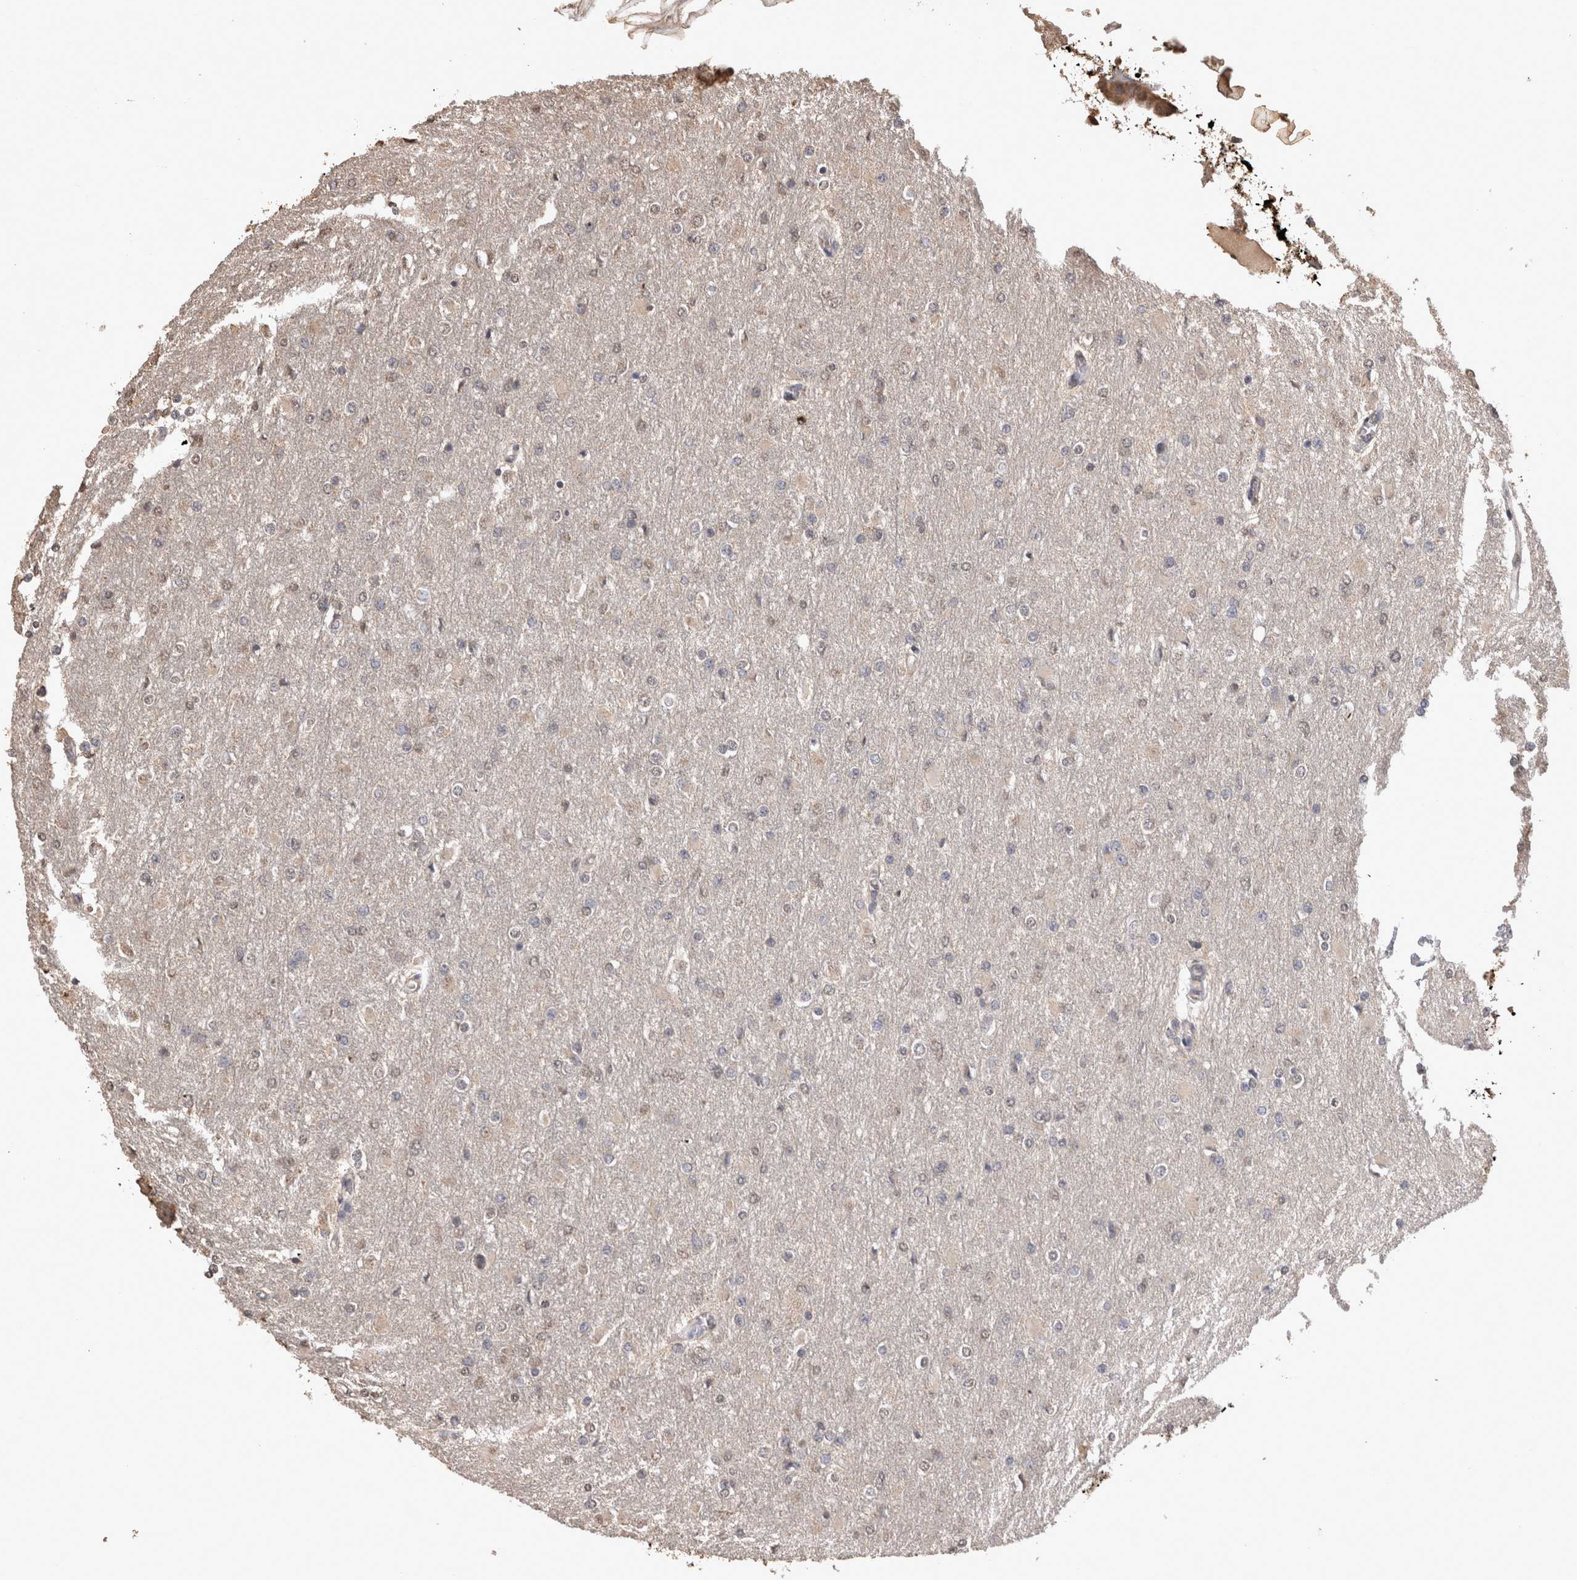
{"staining": {"intensity": "weak", "quantity": "25%-75%", "location": "cytoplasmic/membranous,nuclear"}, "tissue": "glioma", "cell_type": "Tumor cells", "image_type": "cancer", "snomed": [{"axis": "morphology", "description": "Glioma, malignant, High grade"}, {"axis": "topography", "description": "Cerebral cortex"}], "caption": "Protein expression analysis of malignant glioma (high-grade) shows weak cytoplasmic/membranous and nuclear positivity in approximately 25%-75% of tumor cells. (Brightfield microscopy of DAB IHC at high magnification).", "gene": "SOCS5", "patient": {"sex": "female", "age": 36}}